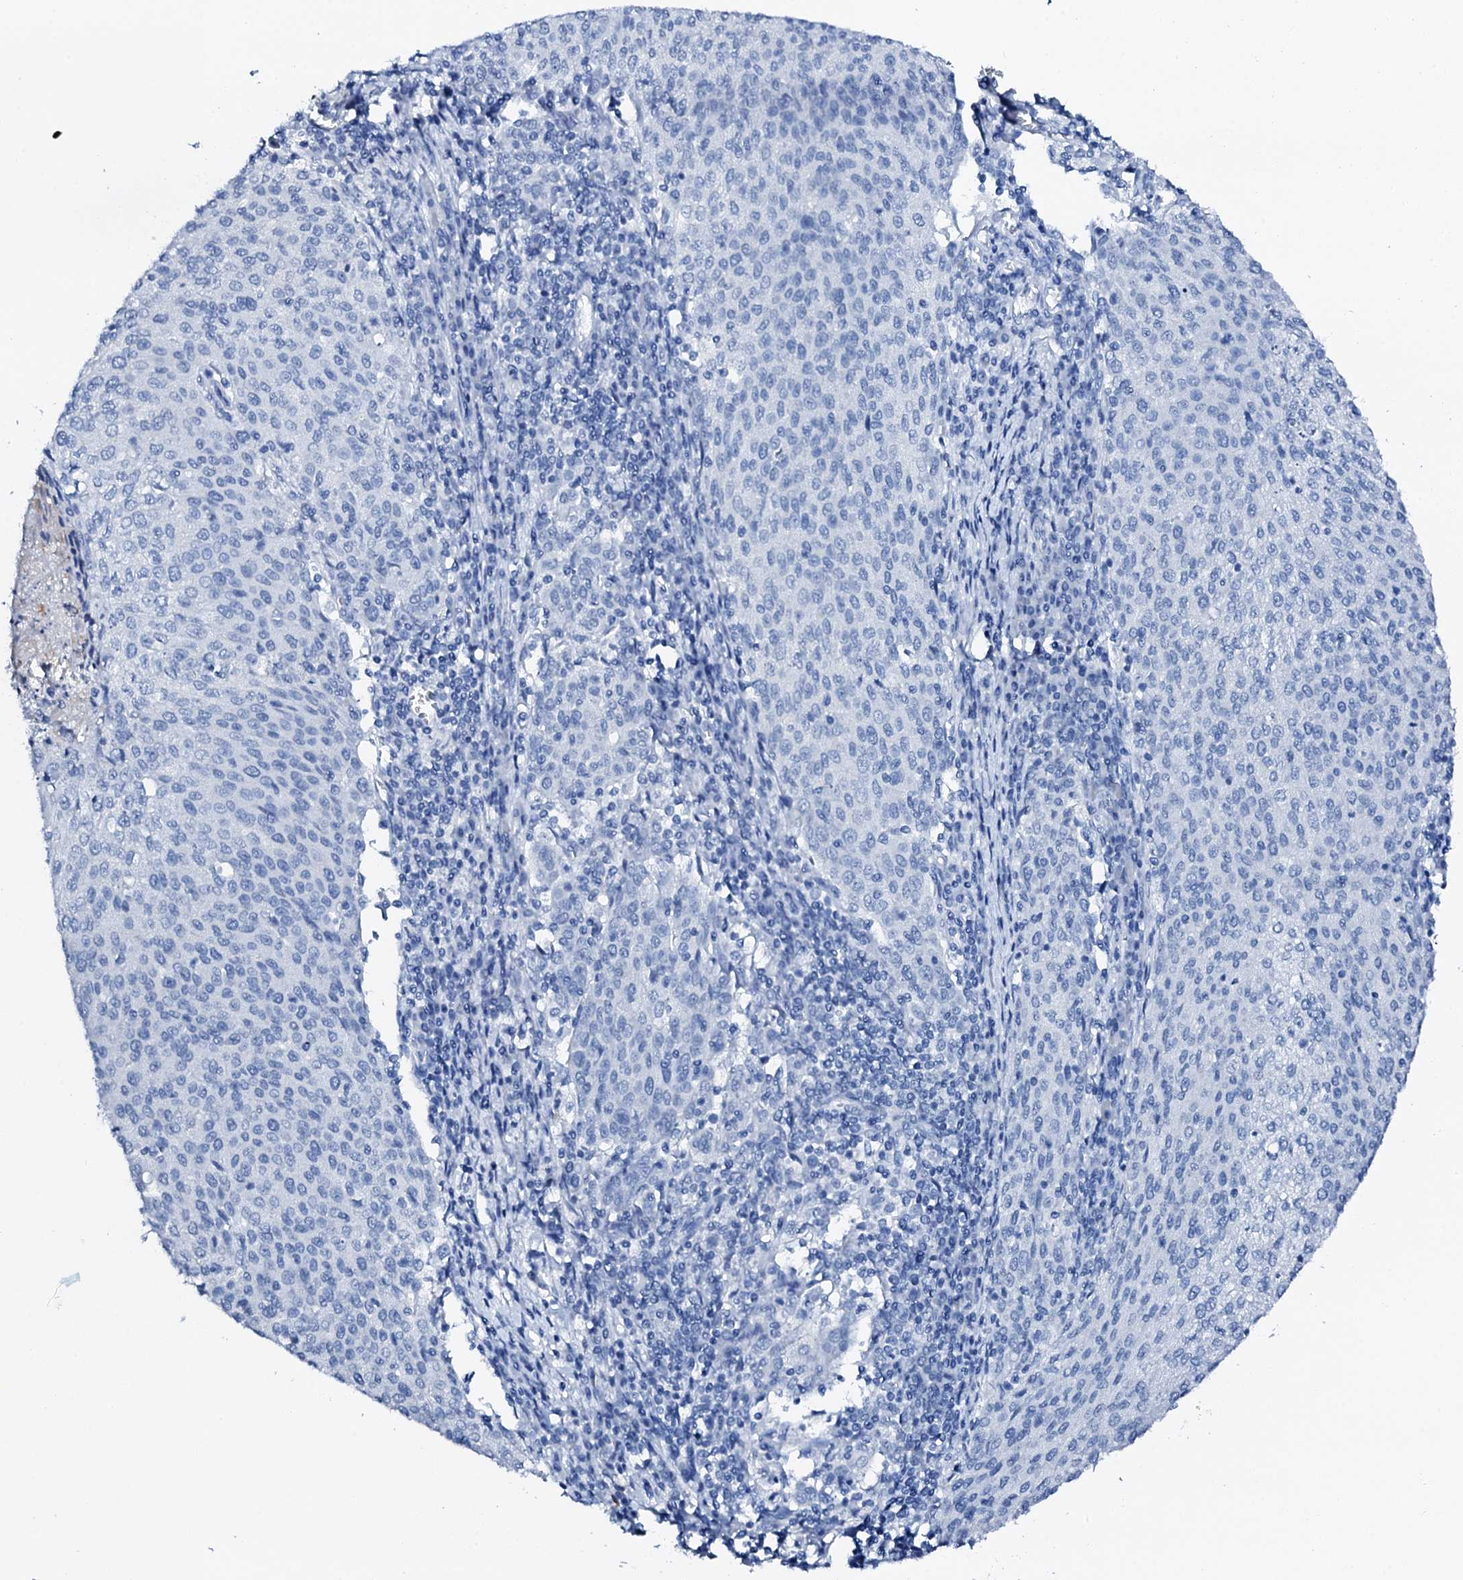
{"staining": {"intensity": "negative", "quantity": "none", "location": "none"}, "tissue": "cervical cancer", "cell_type": "Tumor cells", "image_type": "cancer", "snomed": [{"axis": "morphology", "description": "Squamous cell carcinoma, NOS"}, {"axis": "topography", "description": "Cervix"}], "caption": "Human cervical cancer stained for a protein using IHC exhibits no expression in tumor cells.", "gene": "PTH", "patient": {"sex": "female", "age": 46}}